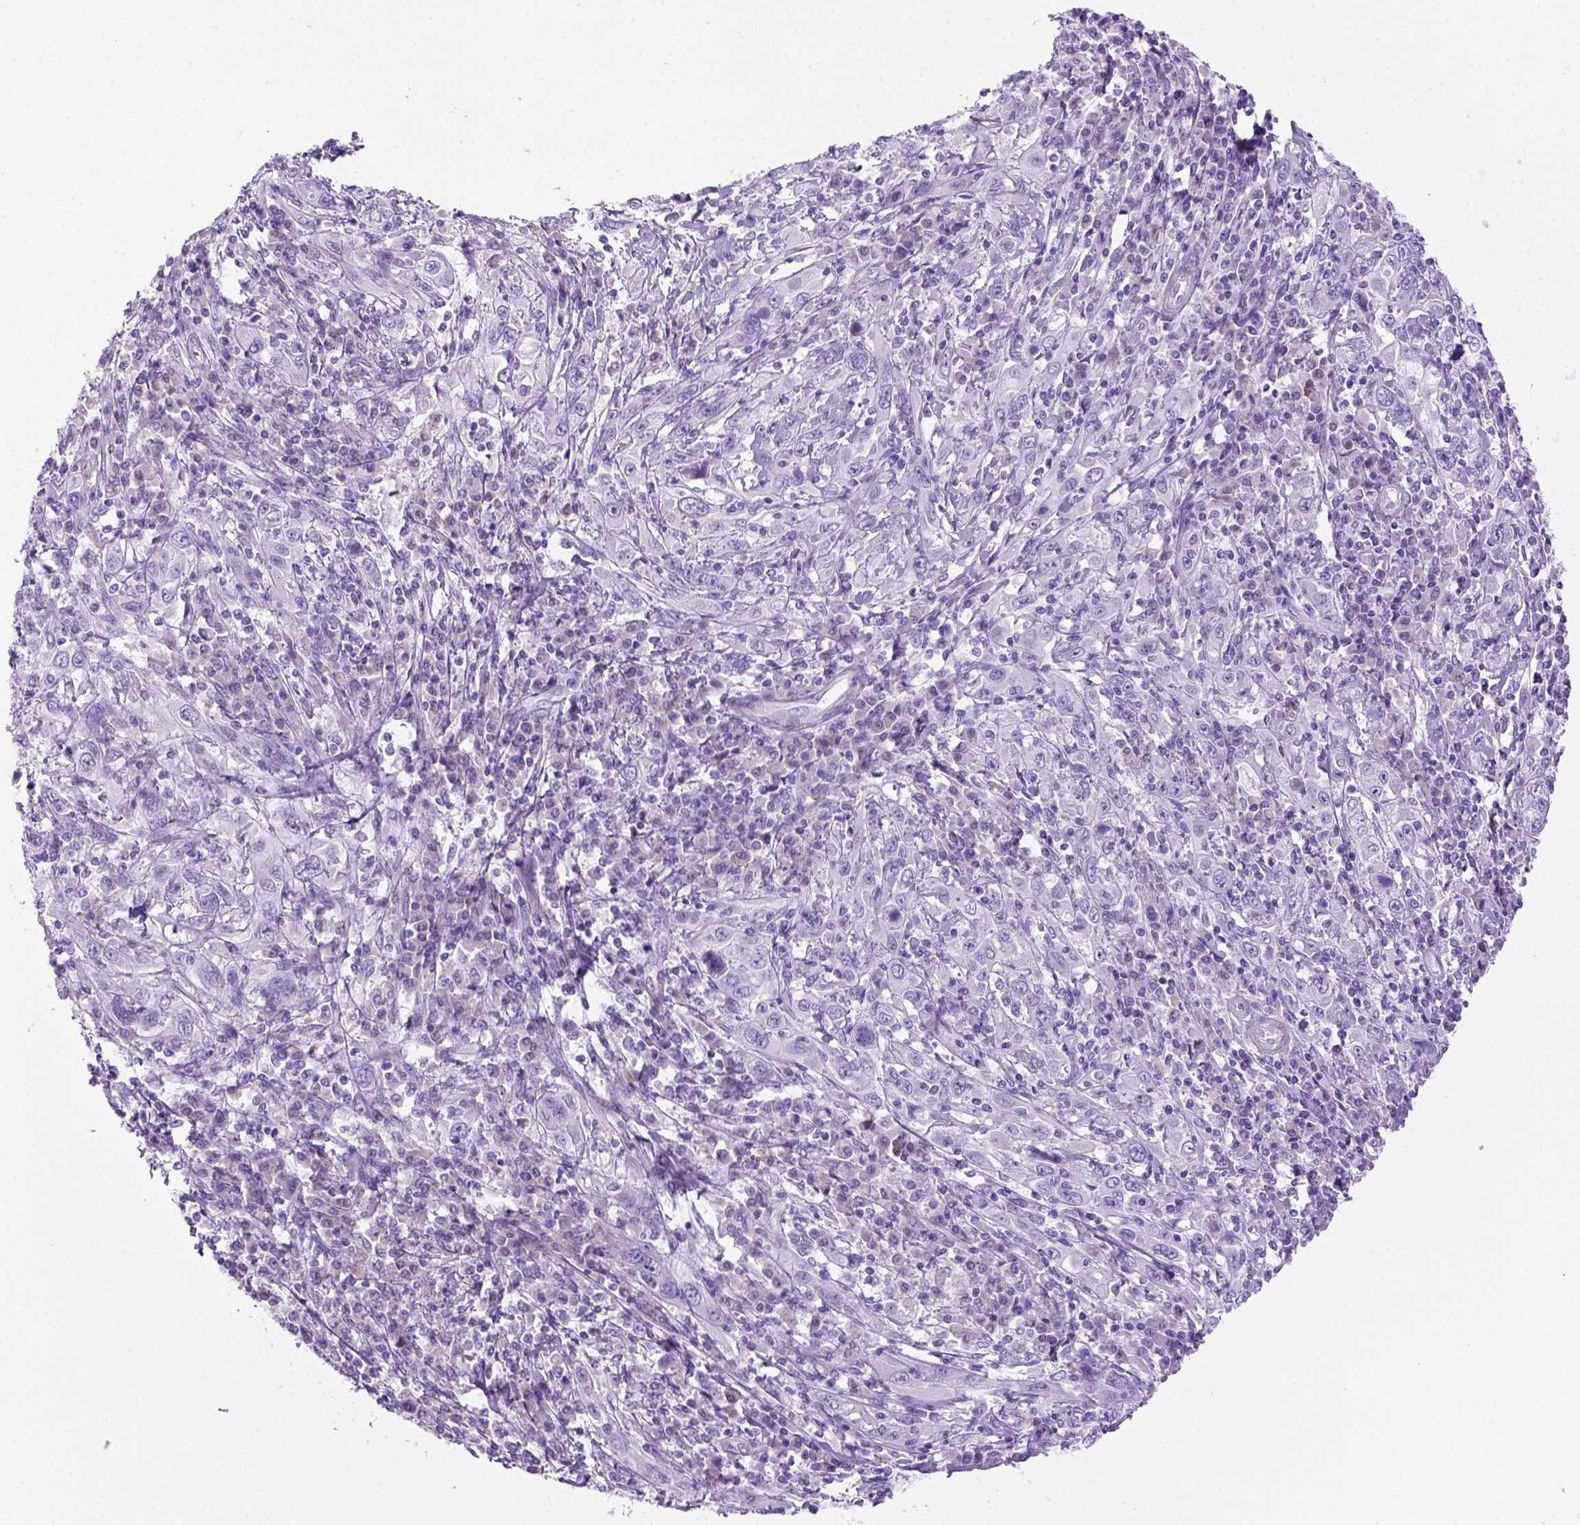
{"staining": {"intensity": "negative", "quantity": "none", "location": "none"}, "tissue": "cervical cancer", "cell_type": "Tumor cells", "image_type": "cancer", "snomed": [{"axis": "morphology", "description": "Squamous cell carcinoma, NOS"}, {"axis": "topography", "description": "Cervix"}], "caption": "High power microscopy image of an immunohistochemistry (IHC) photomicrograph of squamous cell carcinoma (cervical), revealing no significant expression in tumor cells. (DAB (3,3'-diaminobenzidine) immunohistochemistry (IHC) visualized using brightfield microscopy, high magnification).", "gene": "DNAH11", "patient": {"sex": "female", "age": 46}}